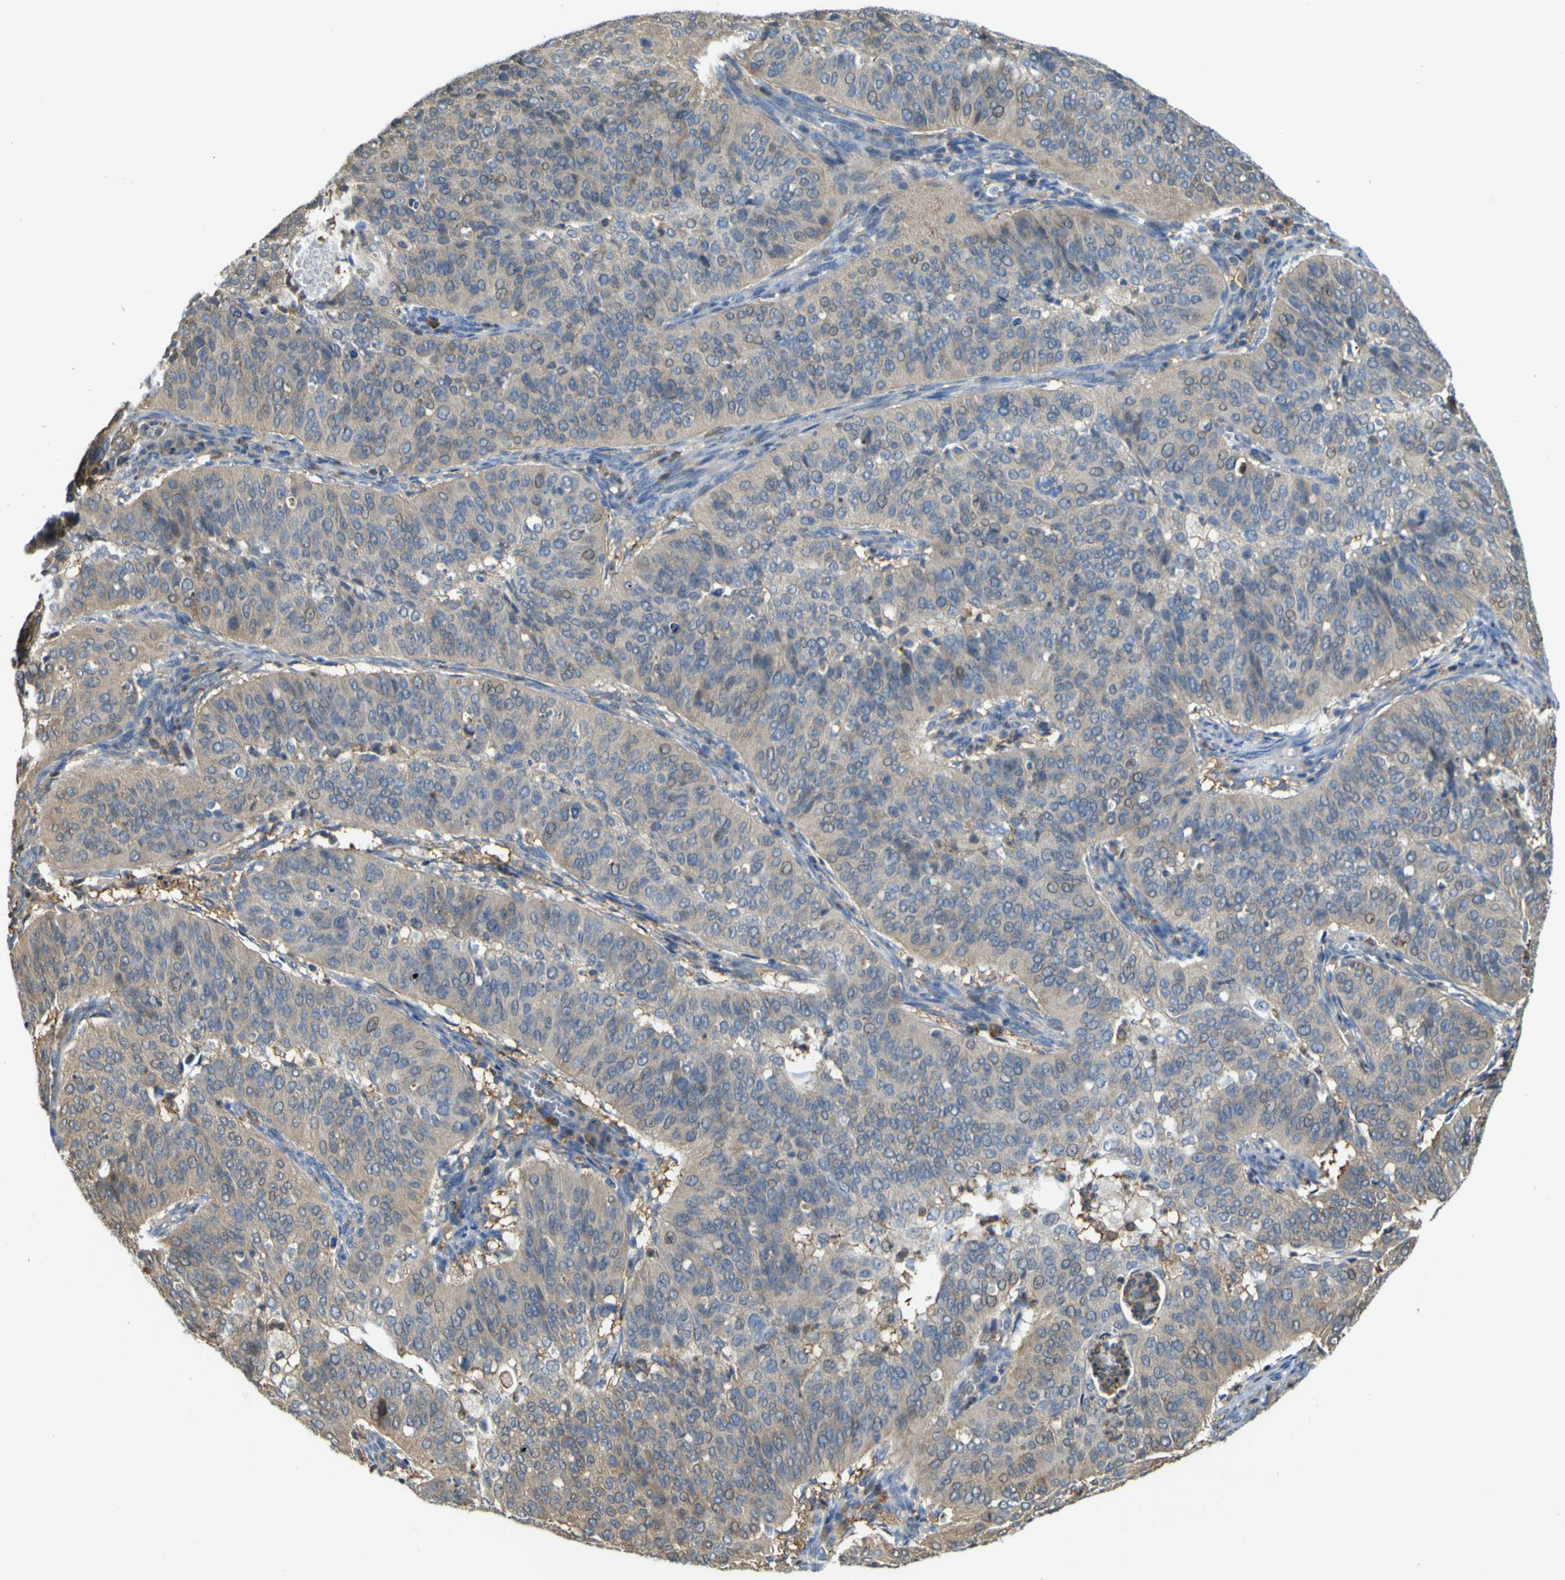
{"staining": {"intensity": "moderate", "quantity": ">75%", "location": "cytoplasmic/membranous"}, "tissue": "cervical cancer", "cell_type": "Tumor cells", "image_type": "cancer", "snomed": [{"axis": "morphology", "description": "Normal tissue, NOS"}, {"axis": "morphology", "description": "Squamous cell carcinoma, NOS"}, {"axis": "topography", "description": "Cervix"}], "caption": "Approximately >75% of tumor cells in human squamous cell carcinoma (cervical) exhibit moderate cytoplasmic/membranous protein staining as visualized by brown immunohistochemical staining.", "gene": "ABHD3", "patient": {"sex": "female", "age": 39}}